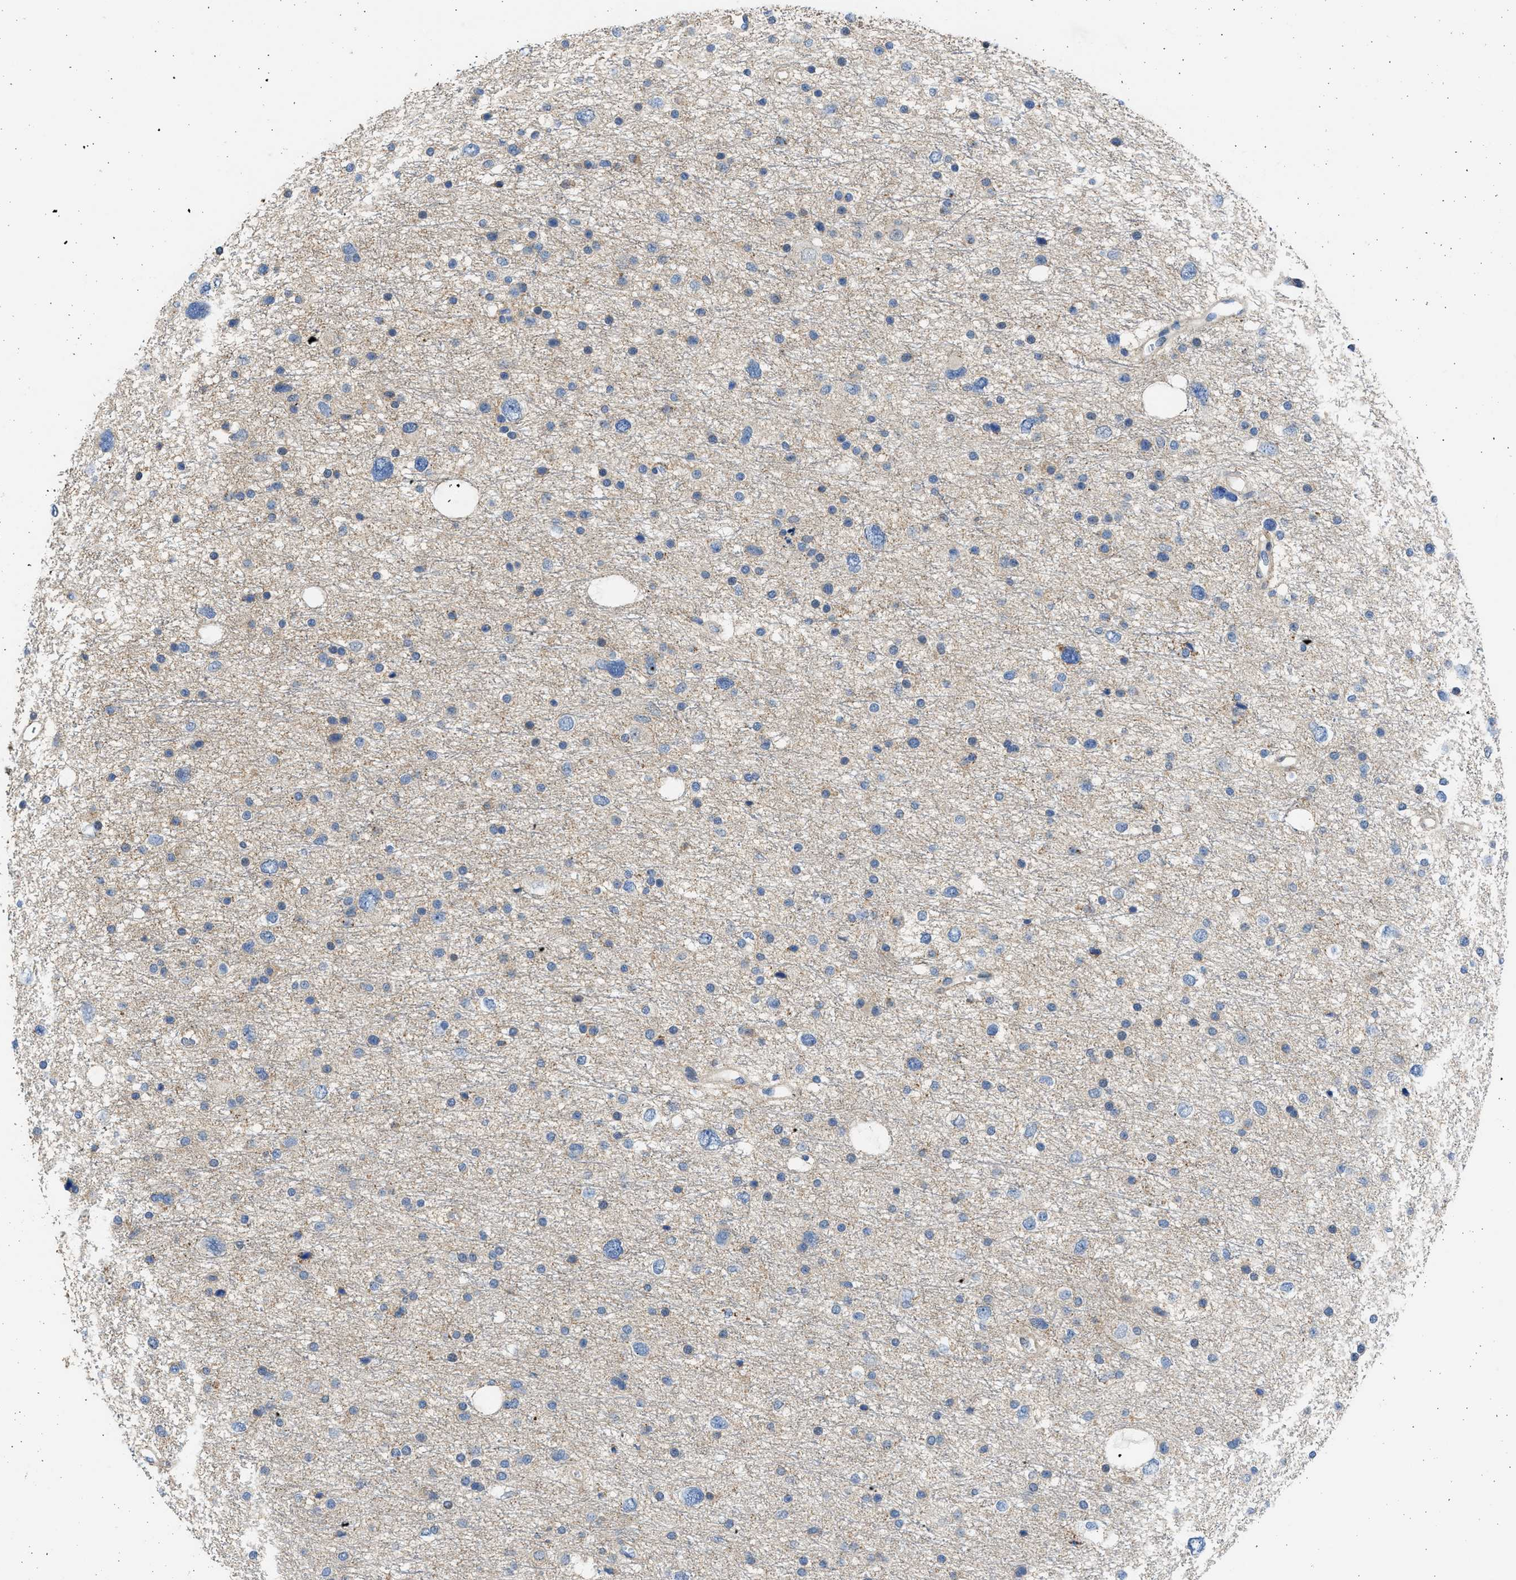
{"staining": {"intensity": "negative", "quantity": "none", "location": "none"}, "tissue": "glioma", "cell_type": "Tumor cells", "image_type": "cancer", "snomed": [{"axis": "morphology", "description": "Glioma, malignant, Low grade"}, {"axis": "topography", "description": "Brain"}], "caption": "IHC of glioma exhibits no positivity in tumor cells. The staining was performed using DAB to visualize the protein expression in brown, while the nuclei were stained in blue with hematoxylin (Magnification: 20x).", "gene": "PLD2", "patient": {"sex": "female", "age": 37}}